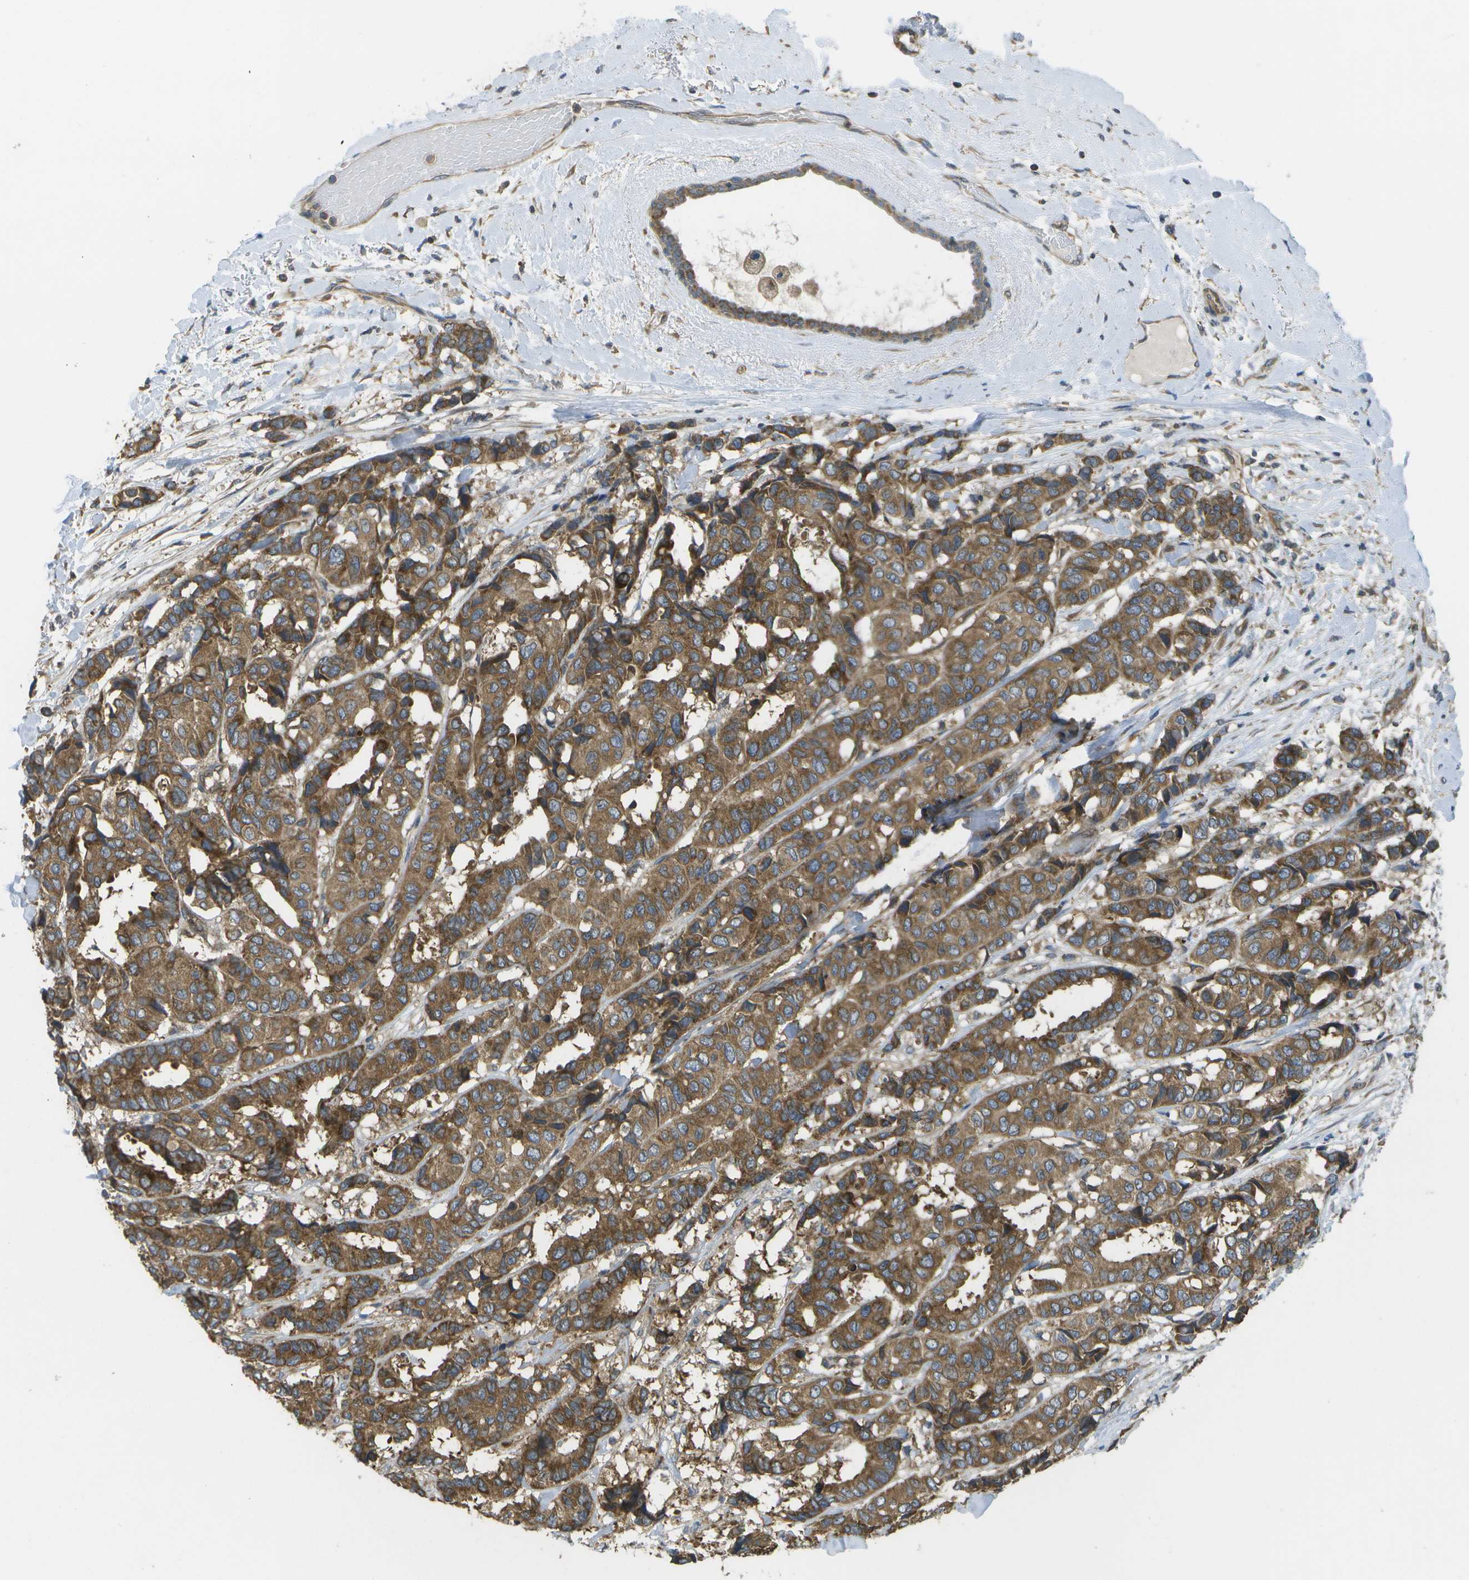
{"staining": {"intensity": "strong", "quantity": ">75%", "location": "cytoplasmic/membranous"}, "tissue": "breast cancer", "cell_type": "Tumor cells", "image_type": "cancer", "snomed": [{"axis": "morphology", "description": "Duct carcinoma"}, {"axis": "topography", "description": "Breast"}], "caption": "The immunohistochemical stain labels strong cytoplasmic/membranous positivity in tumor cells of breast cancer (invasive ductal carcinoma) tissue.", "gene": "DPM3", "patient": {"sex": "female", "age": 87}}